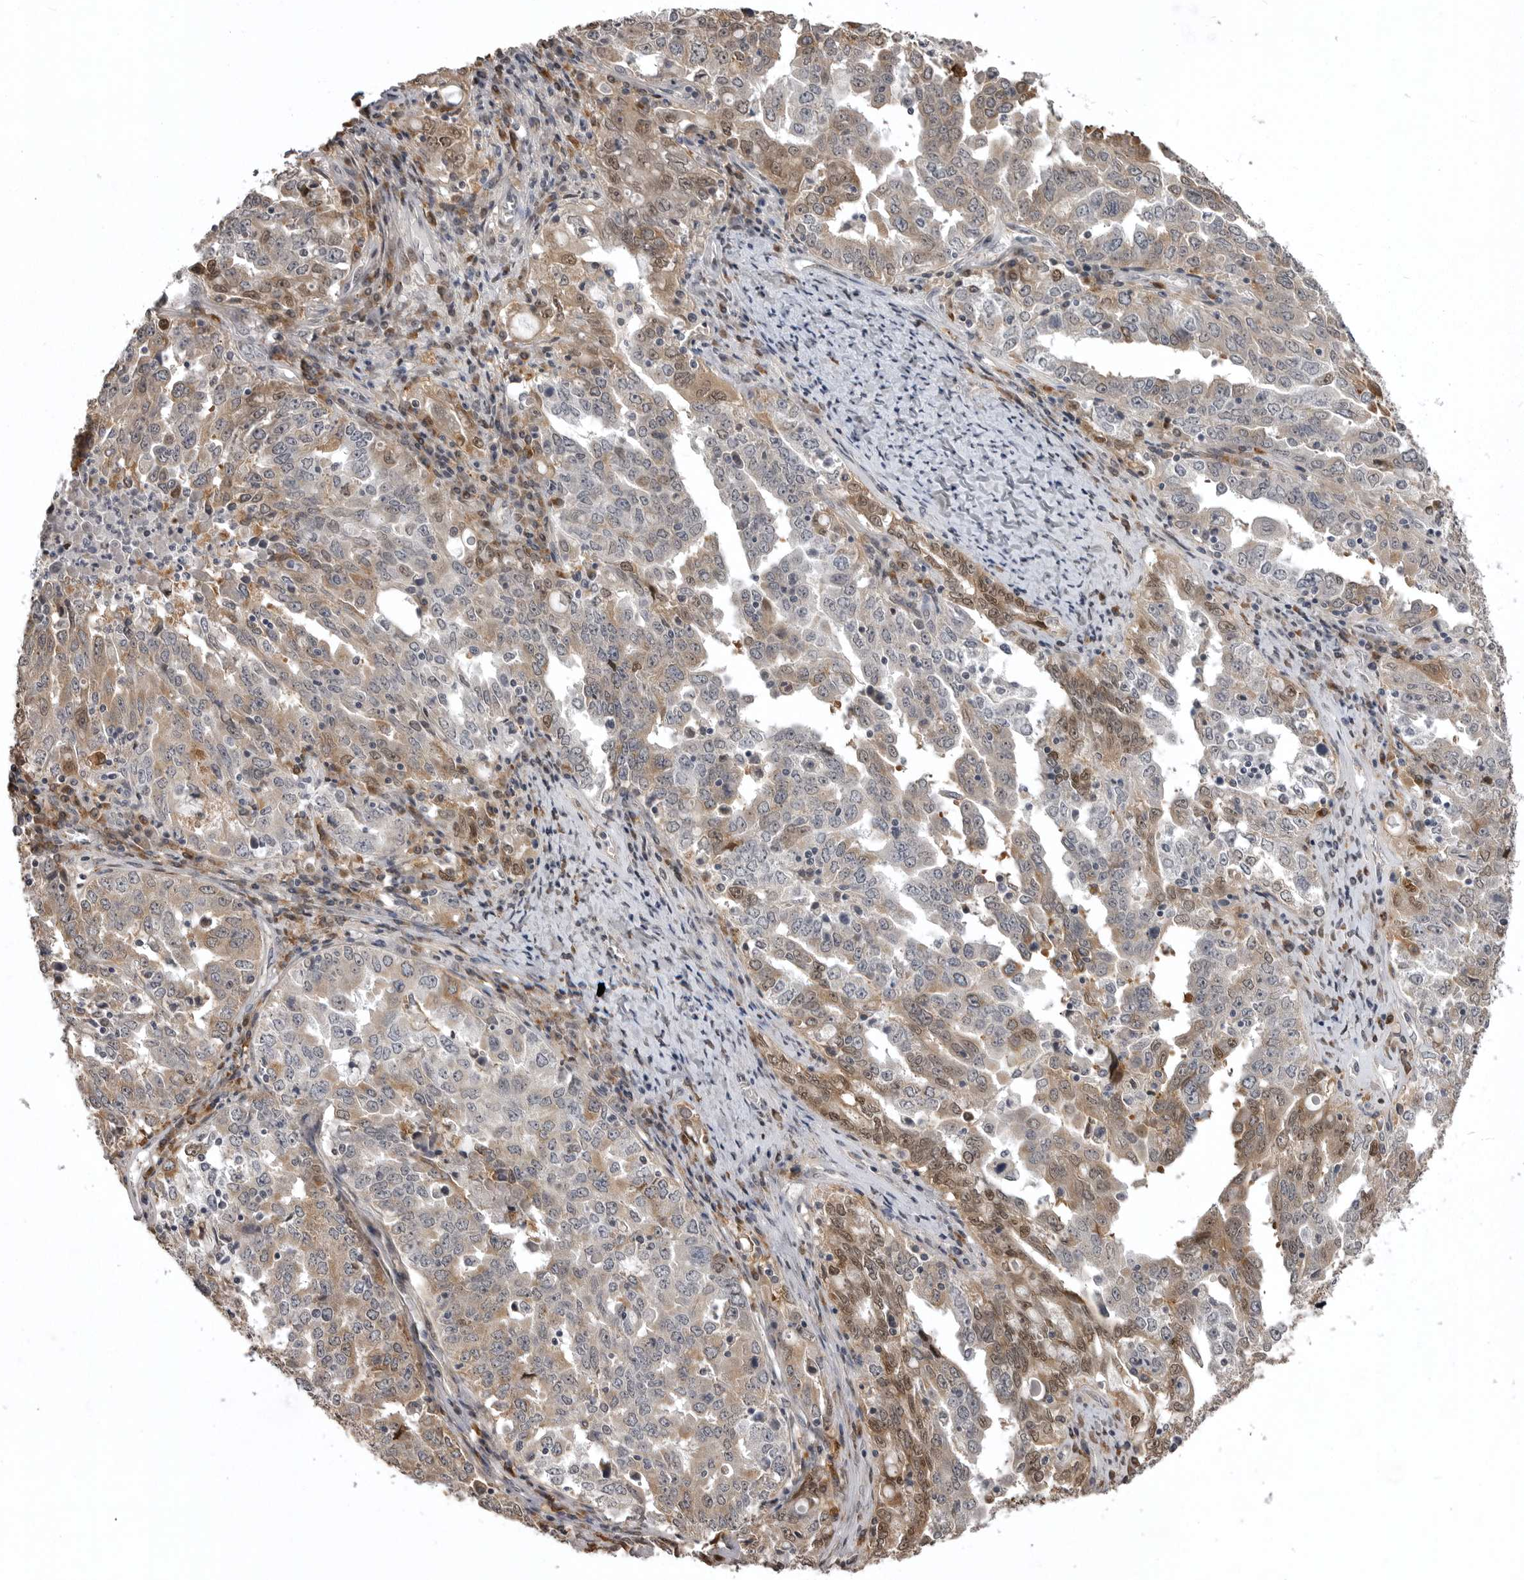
{"staining": {"intensity": "moderate", "quantity": "25%-75%", "location": "cytoplasmic/membranous,nuclear"}, "tissue": "ovarian cancer", "cell_type": "Tumor cells", "image_type": "cancer", "snomed": [{"axis": "morphology", "description": "Carcinoma, endometroid"}, {"axis": "topography", "description": "Ovary"}], "caption": "IHC (DAB) staining of human ovarian cancer (endometroid carcinoma) displays moderate cytoplasmic/membranous and nuclear protein positivity in approximately 25%-75% of tumor cells. (Brightfield microscopy of DAB IHC at high magnification).", "gene": "SNX16", "patient": {"sex": "female", "age": 62}}